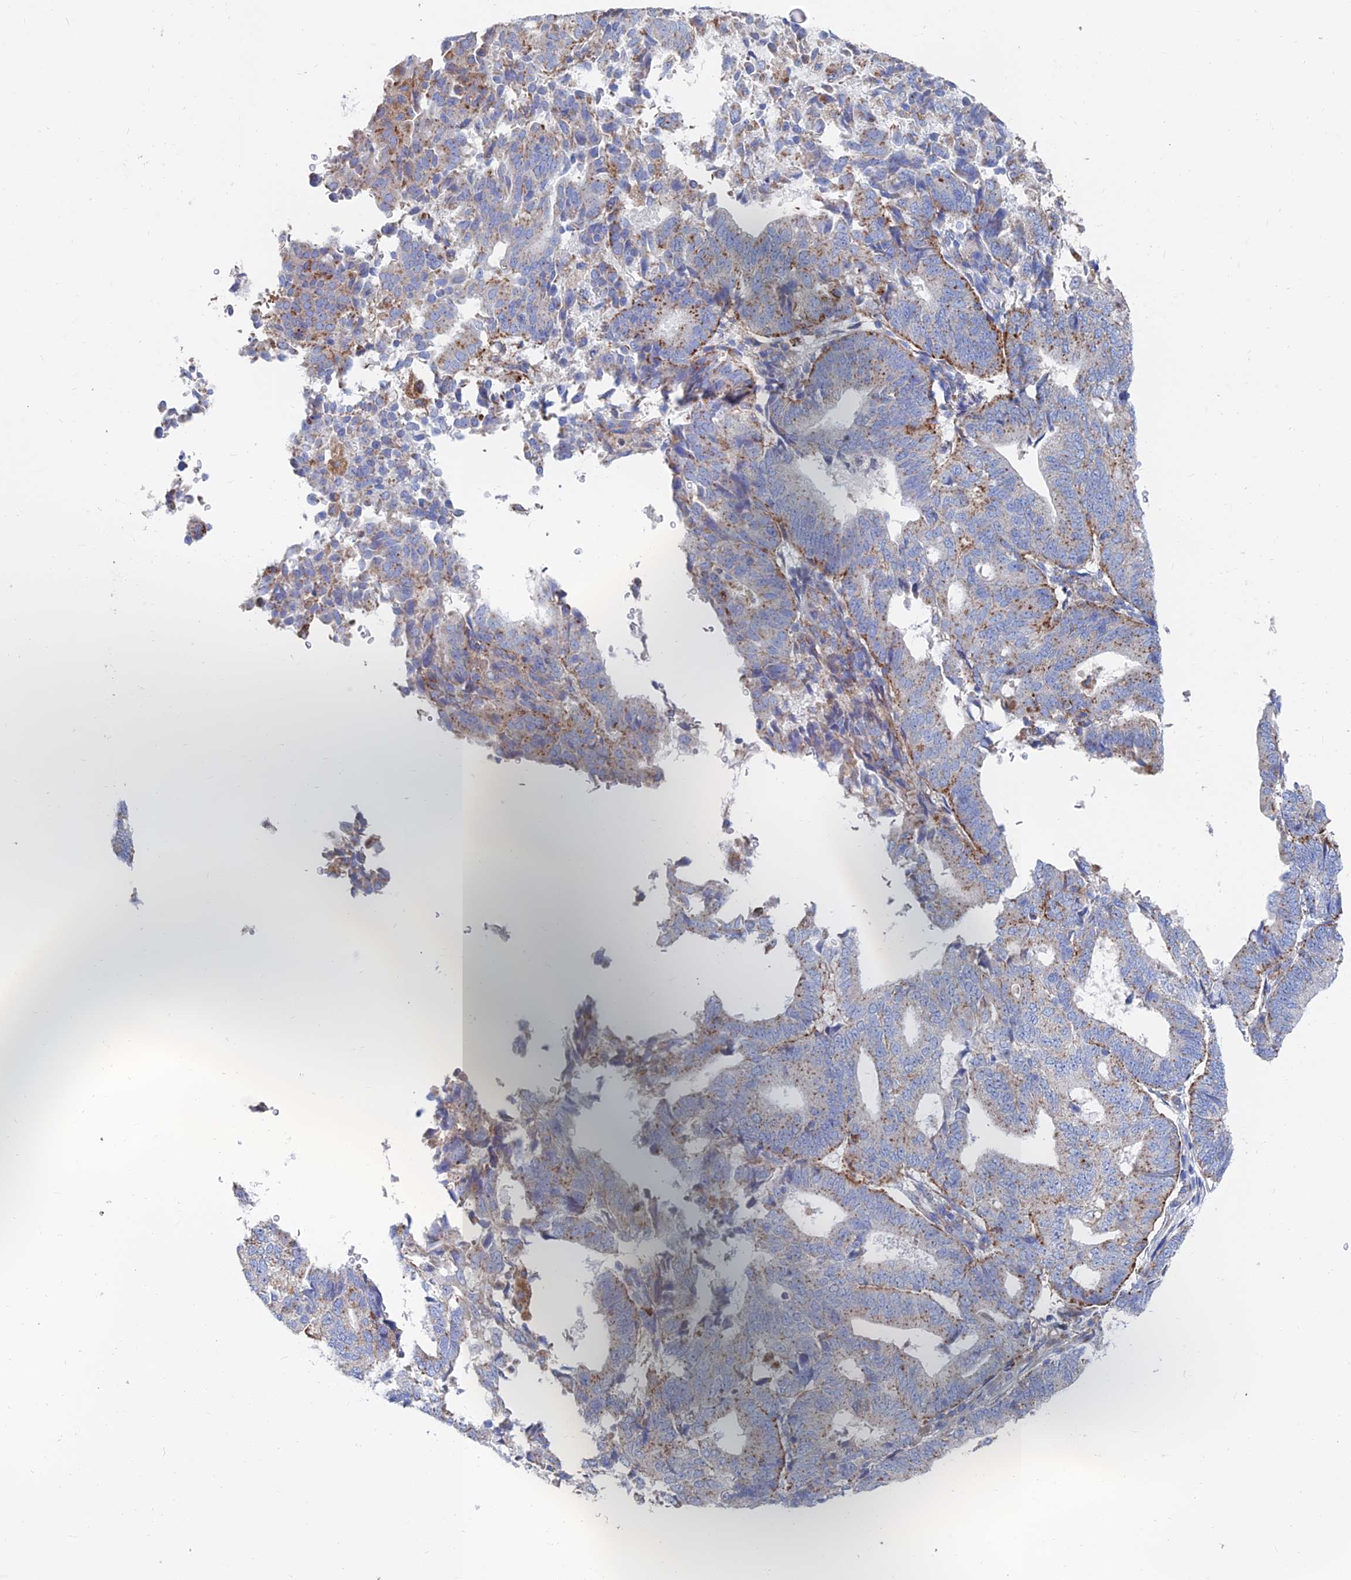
{"staining": {"intensity": "moderate", "quantity": ">75%", "location": "cytoplasmic/membranous"}, "tissue": "endometrial cancer", "cell_type": "Tumor cells", "image_type": "cancer", "snomed": [{"axis": "morphology", "description": "Adenocarcinoma, NOS"}, {"axis": "topography", "description": "Endometrium"}], "caption": "Protein staining shows moderate cytoplasmic/membranous expression in approximately >75% of tumor cells in adenocarcinoma (endometrial).", "gene": "SPNS1", "patient": {"sex": "female", "age": 70}}